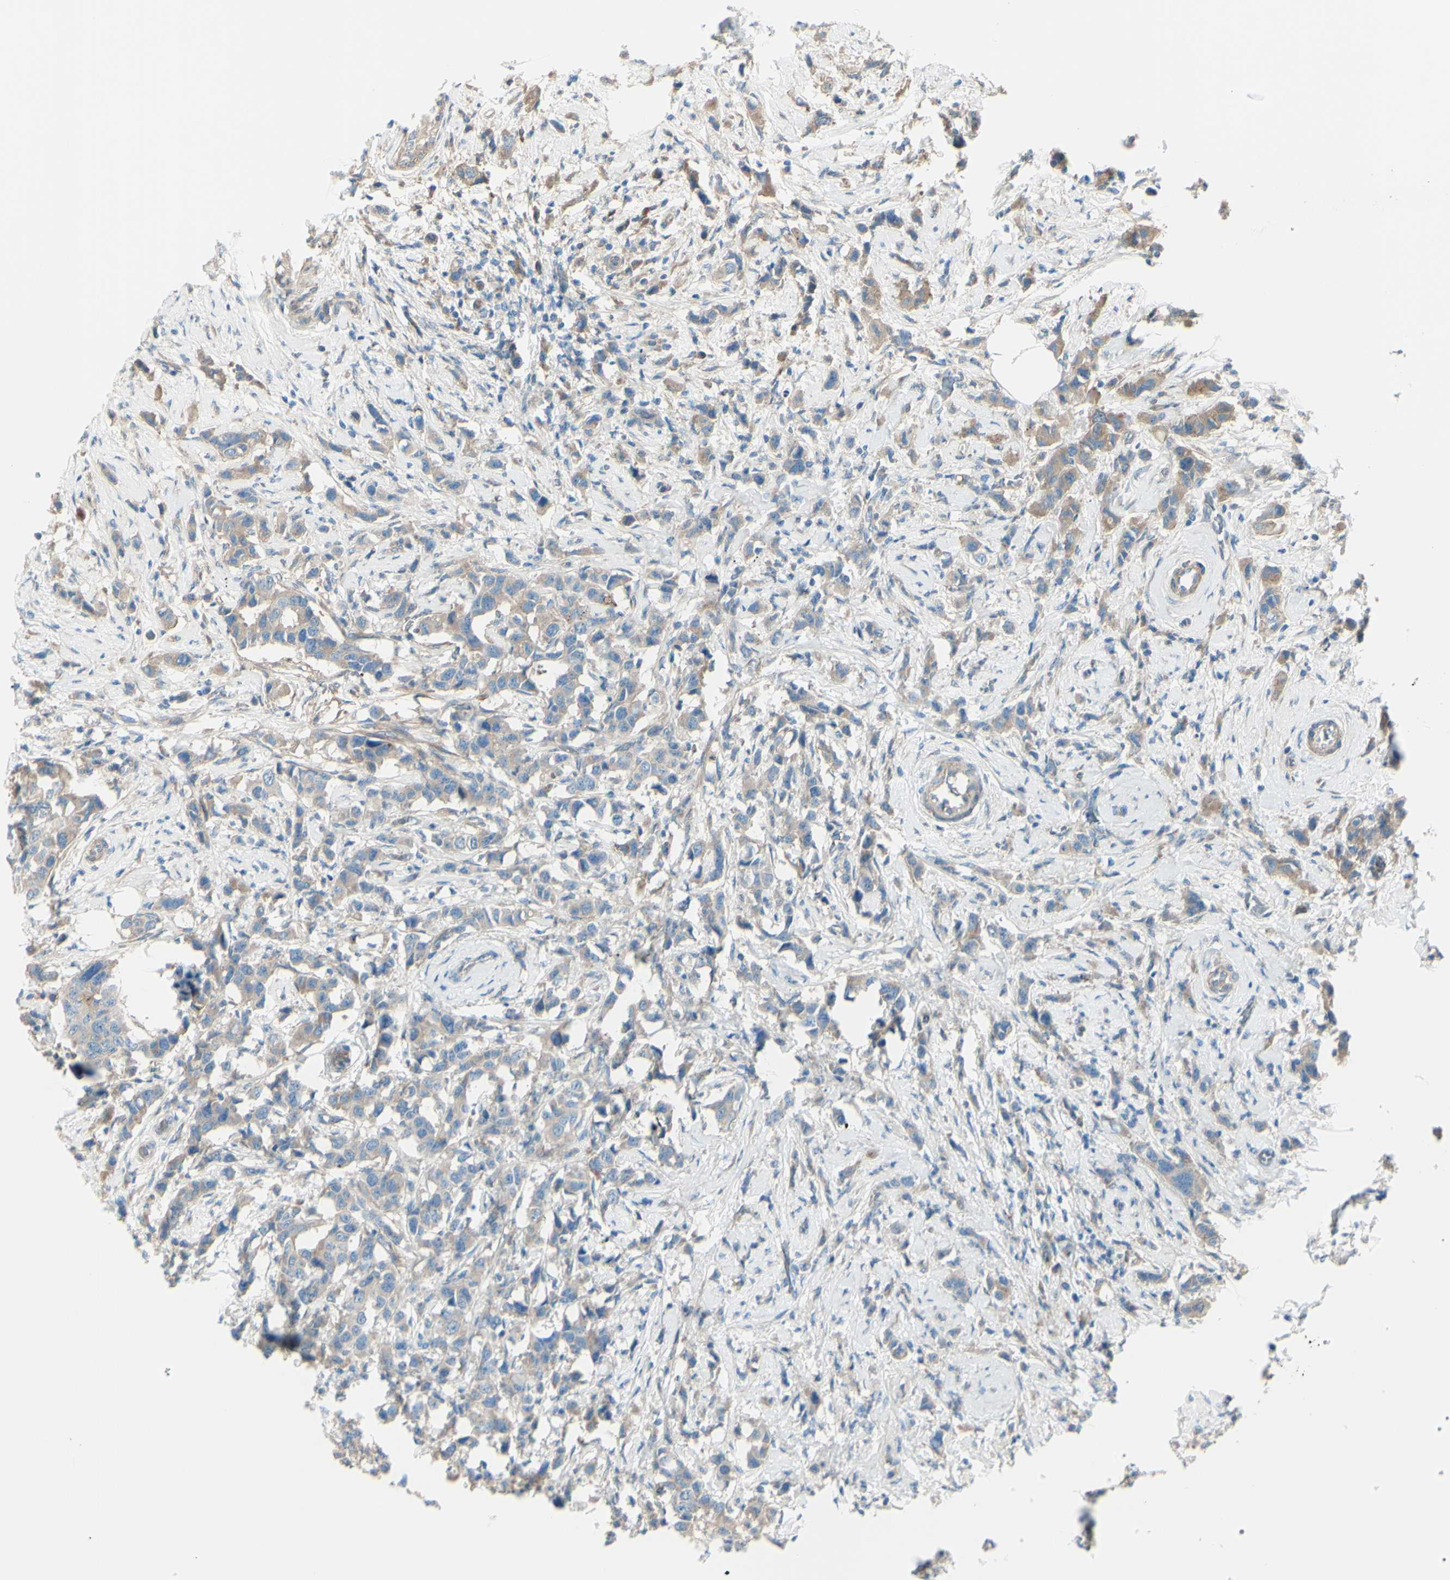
{"staining": {"intensity": "weak", "quantity": ">75%", "location": "cytoplasmic/membranous"}, "tissue": "breast cancer", "cell_type": "Tumor cells", "image_type": "cancer", "snomed": [{"axis": "morphology", "description": "Normal tissue, NOS"}, {"axis": "morphology", "description": "Duct carcinoma"}, {"axis": "topography", "description": "Breast"}], "caption": "An image showing weak cytoplasmic/membranous staining in about >75% of tumor cells in breast cancer, as visualized by brown immunohistochemical staining.", "gene": "PCDHGA2", "patient": {"sex": "female", "age": 50}}